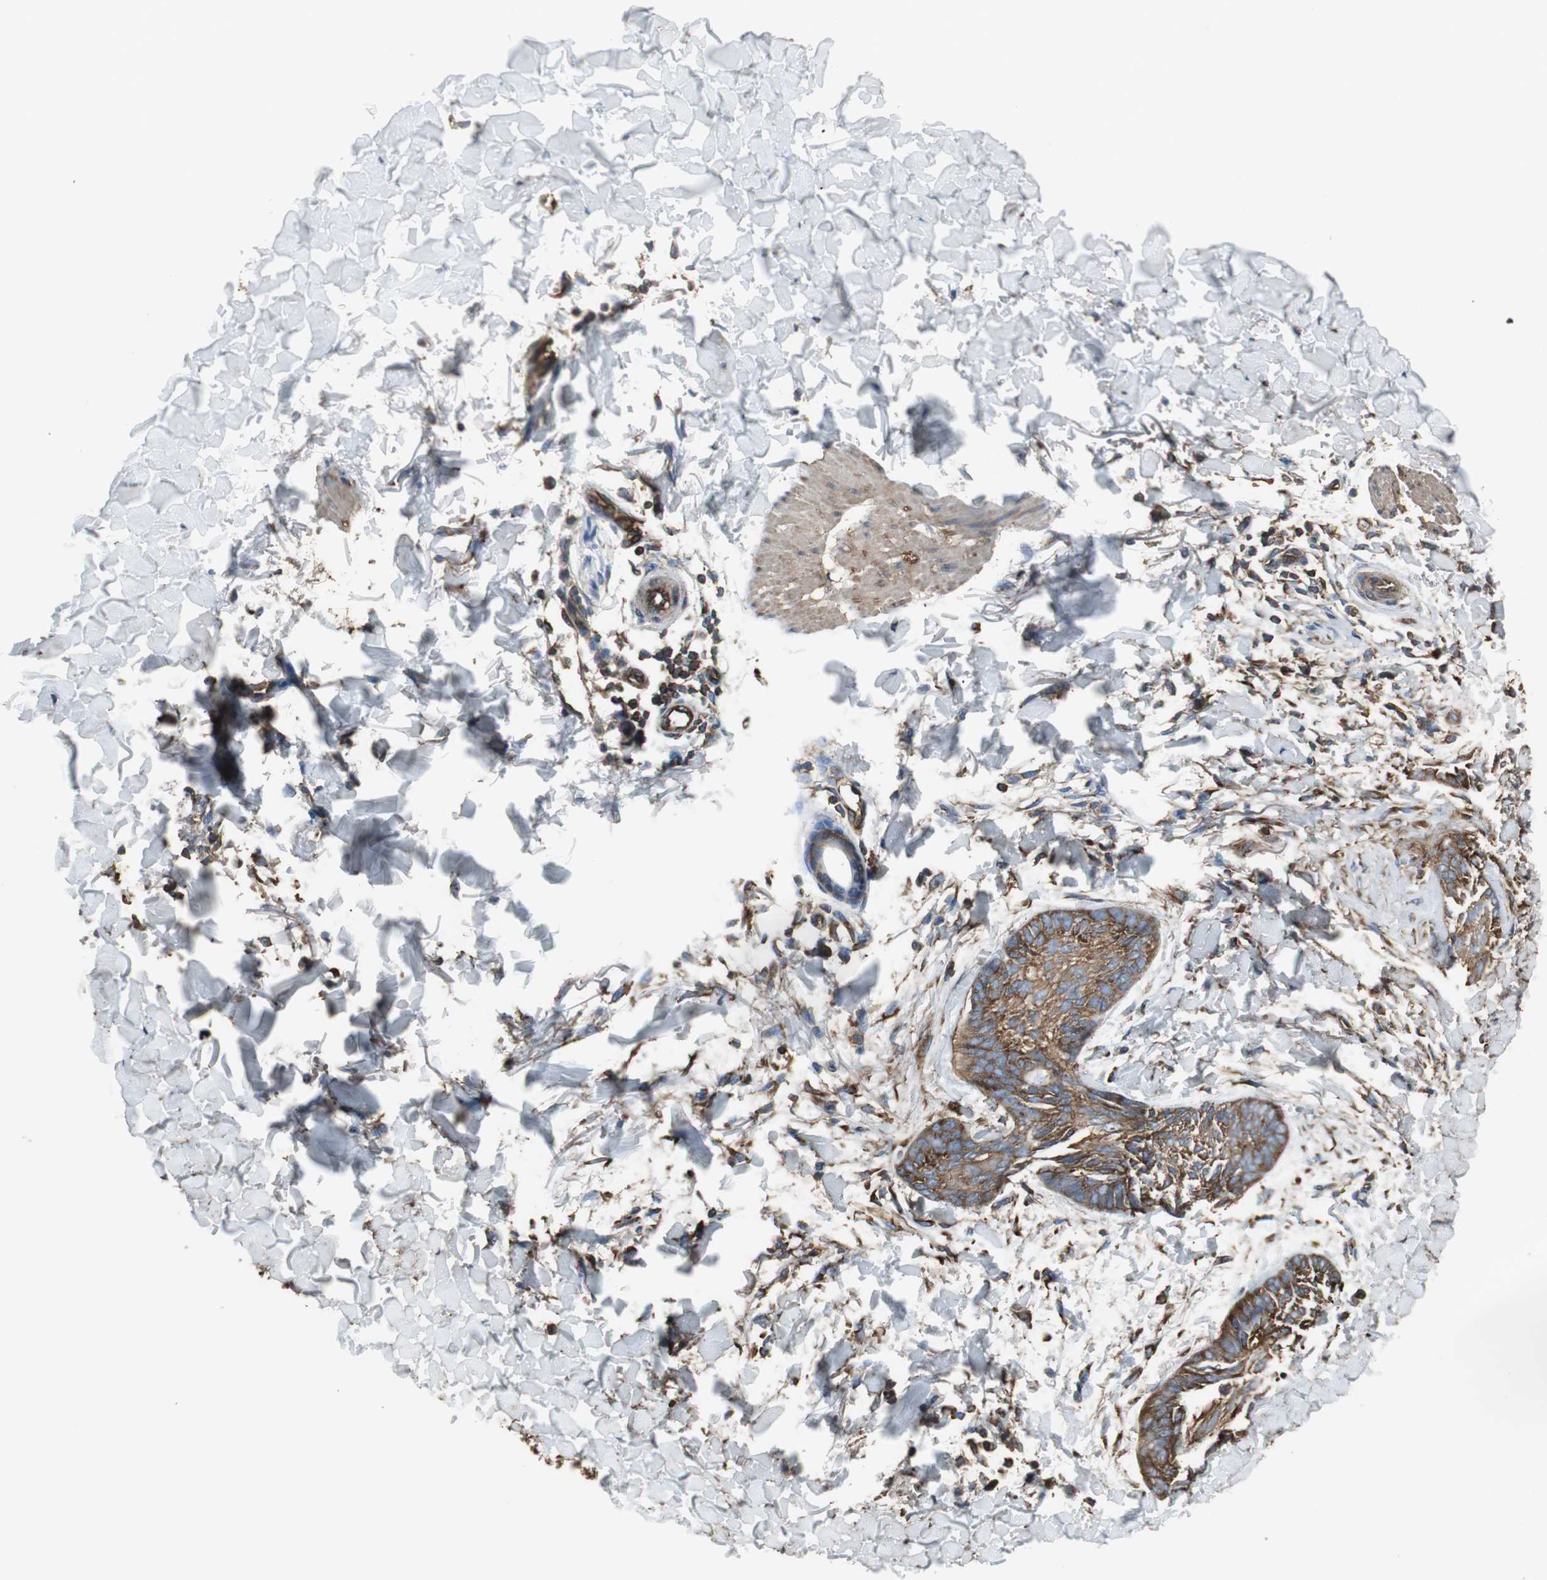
{"staining": {"intensity": "strong", "quantity": ">75%", "location": "cytoplasmic/membranous"}, "tissue": "skin cancer", "cell_type": "Tumor cells", "image_type": "cancer", "snomed": [{"axis": "morphology", "description": "Normal tissue, NOS"}, {"axis": "morphology", "description": "Basal cell carcinoma"}, {"axis": "topography", "description": "Skin"}], "caption": "The image exhibits a brown stain indicating the presence of a protein in the cytoplasmic/membranous of tumor cells in basal cell carcinoma (skin).", "gene": "ACTN1", "patient": {"sex": "male", "age": 71}}